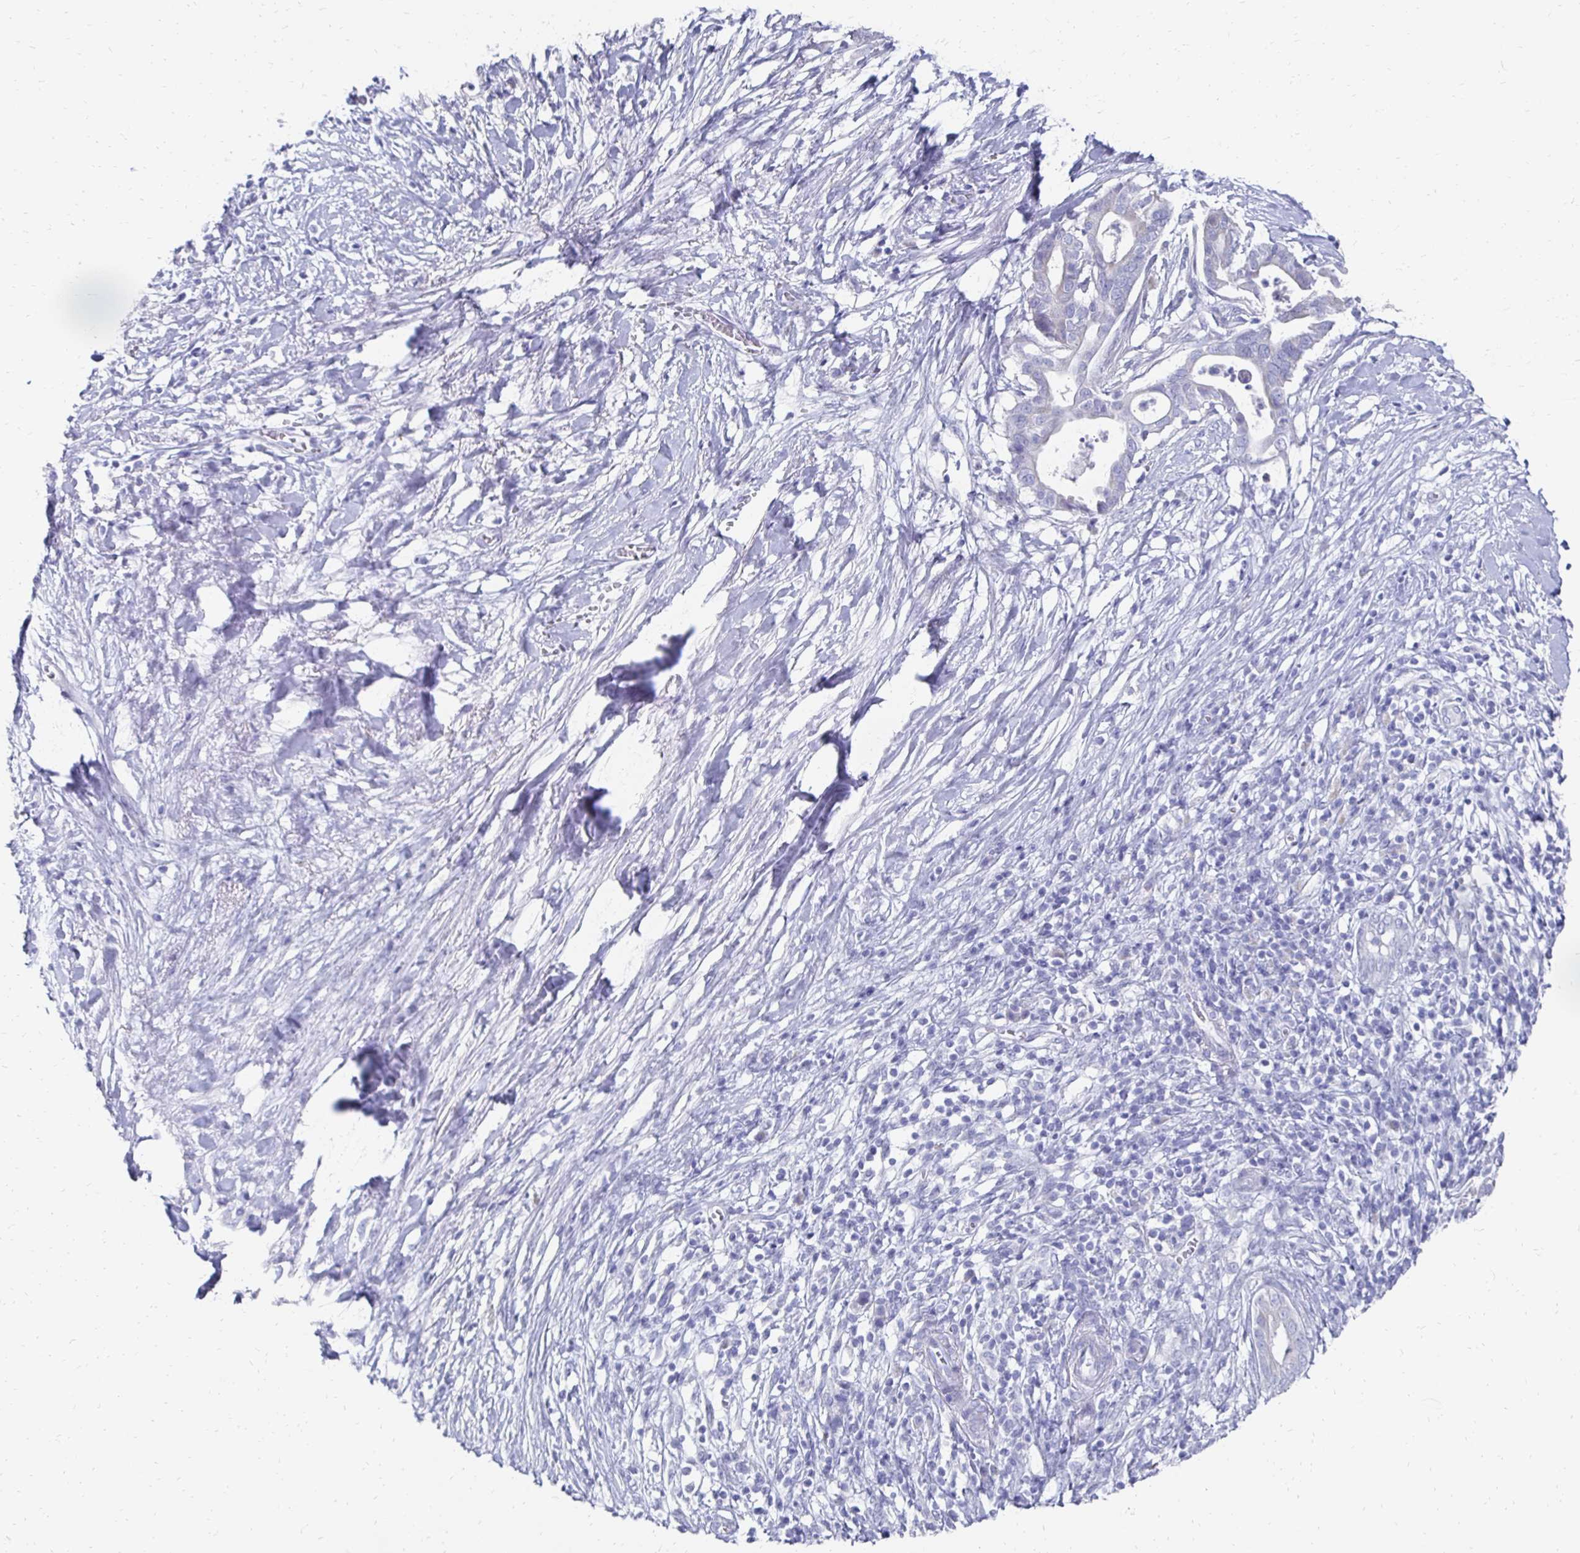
{"staining": {"intensity": "negative", "quantity": "none", "location": "none"}, "tissue": "pancreatic cancer", "cell_type": "Tumor cells", "image_type": "cancer", "snomed": [{"axis": "morphology", "description": "Adenocarcinoma, NOS"}, {"axis": "topography", "description": "Pancreas"}], "caption": "Immunohistochemical staining of adenocarcinoma (pancreatic) reveals no significant staining in tumor cells.", "gene": "SYCP3", "patient": {"sex": "male", "age": 61}}